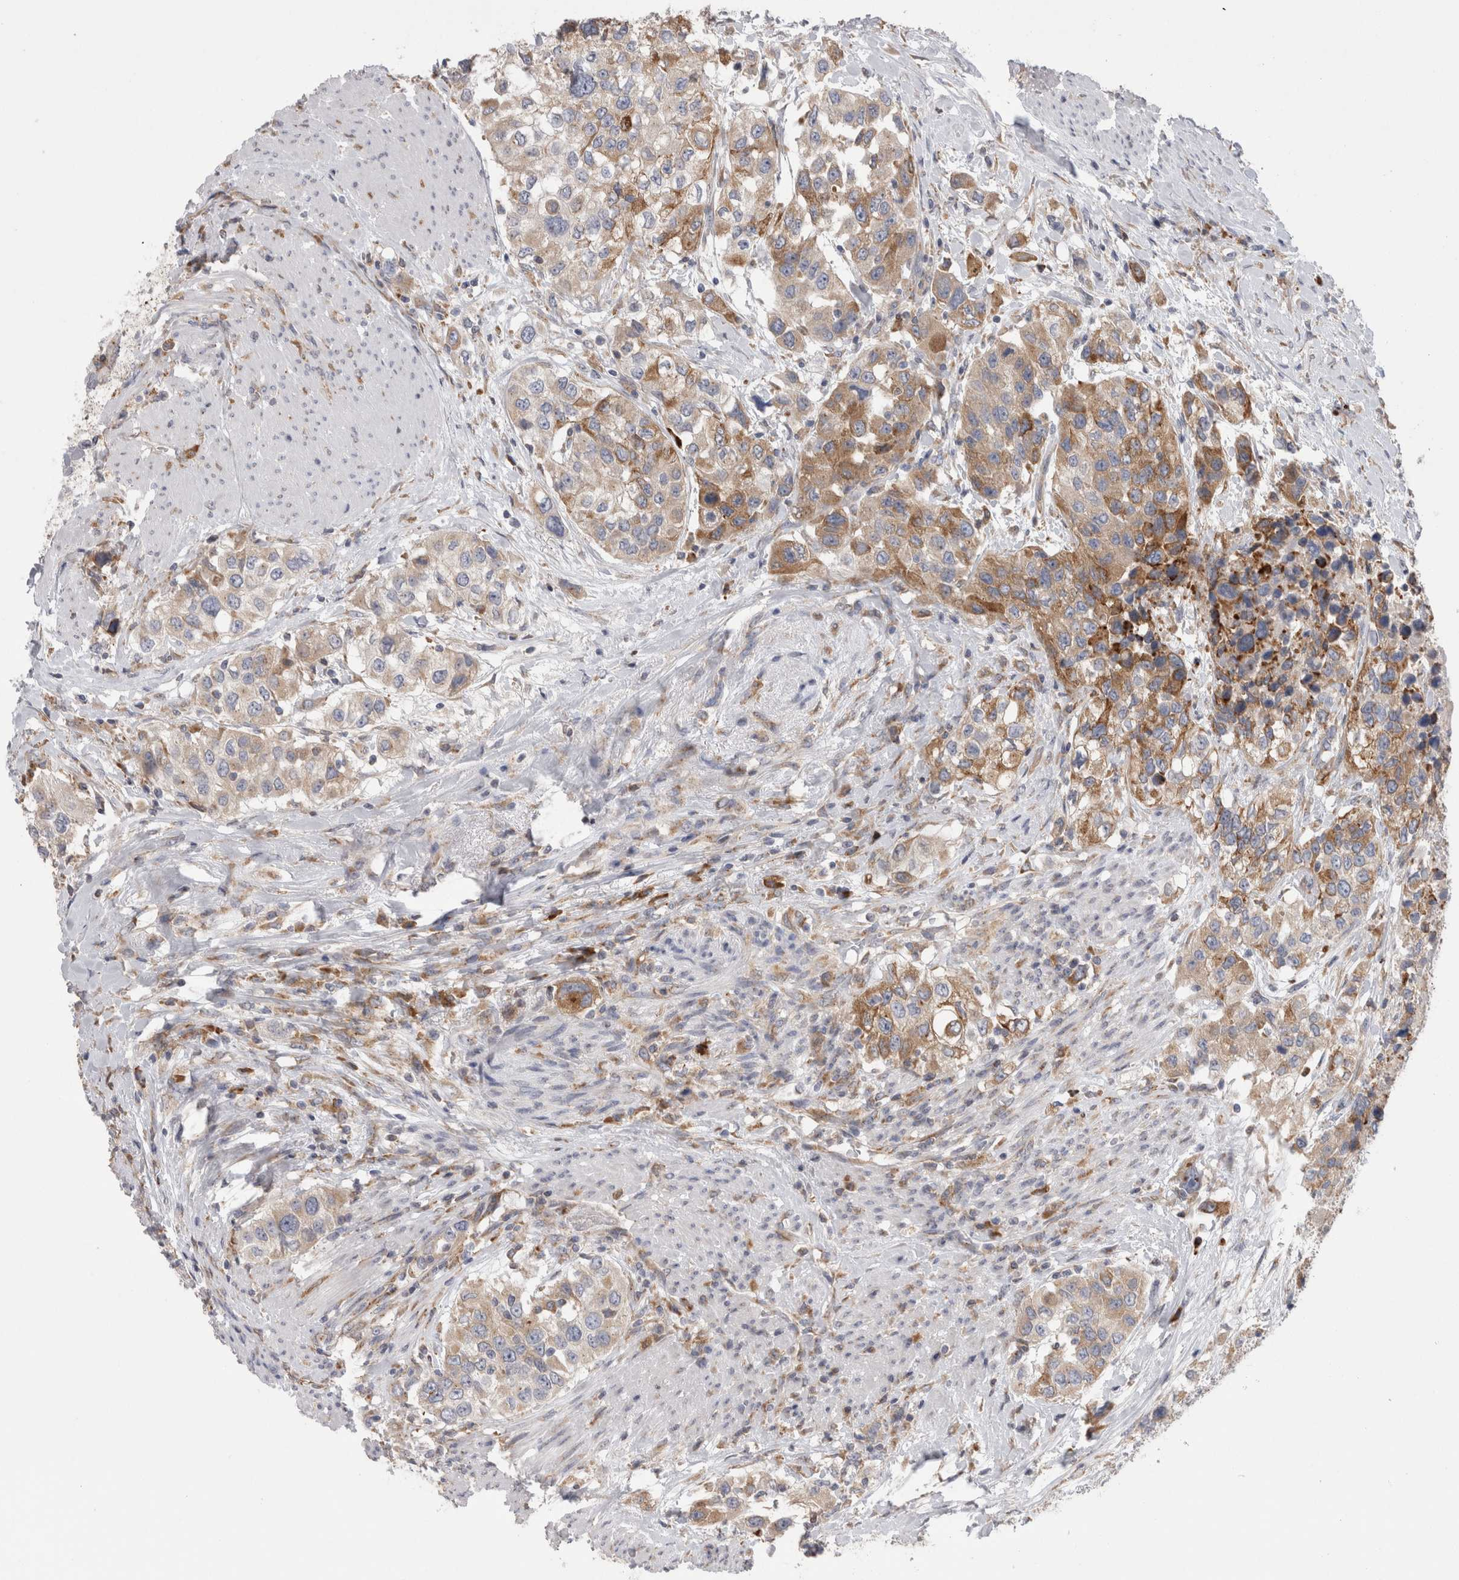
{"staining": {"intensity": "moderate", "quantity": ">75%", "location": "cytoplasmic/membranous"}, "tissue": "urothelial cancer", "cell_type": "Tumor cells", "image_type": "cancer", "snomed": [{"axis": "morphology", "description": "Urothelial carcinoma, High grade"}, {"axis": "topography", "description": "Urinary bladder"}], "caption": "IHC histopathology image of neoplastic tissue: urothelial cancer stained using immunohistochemistry demonstrates medium levels of moderate protein expression localized specifically in the cytoplasmic/membranous of tumor cells, appearing as a cytoplasmic/membranous brown color.", "gene": "ZNF341", "patient": {"sex": "female", "age": 80}}